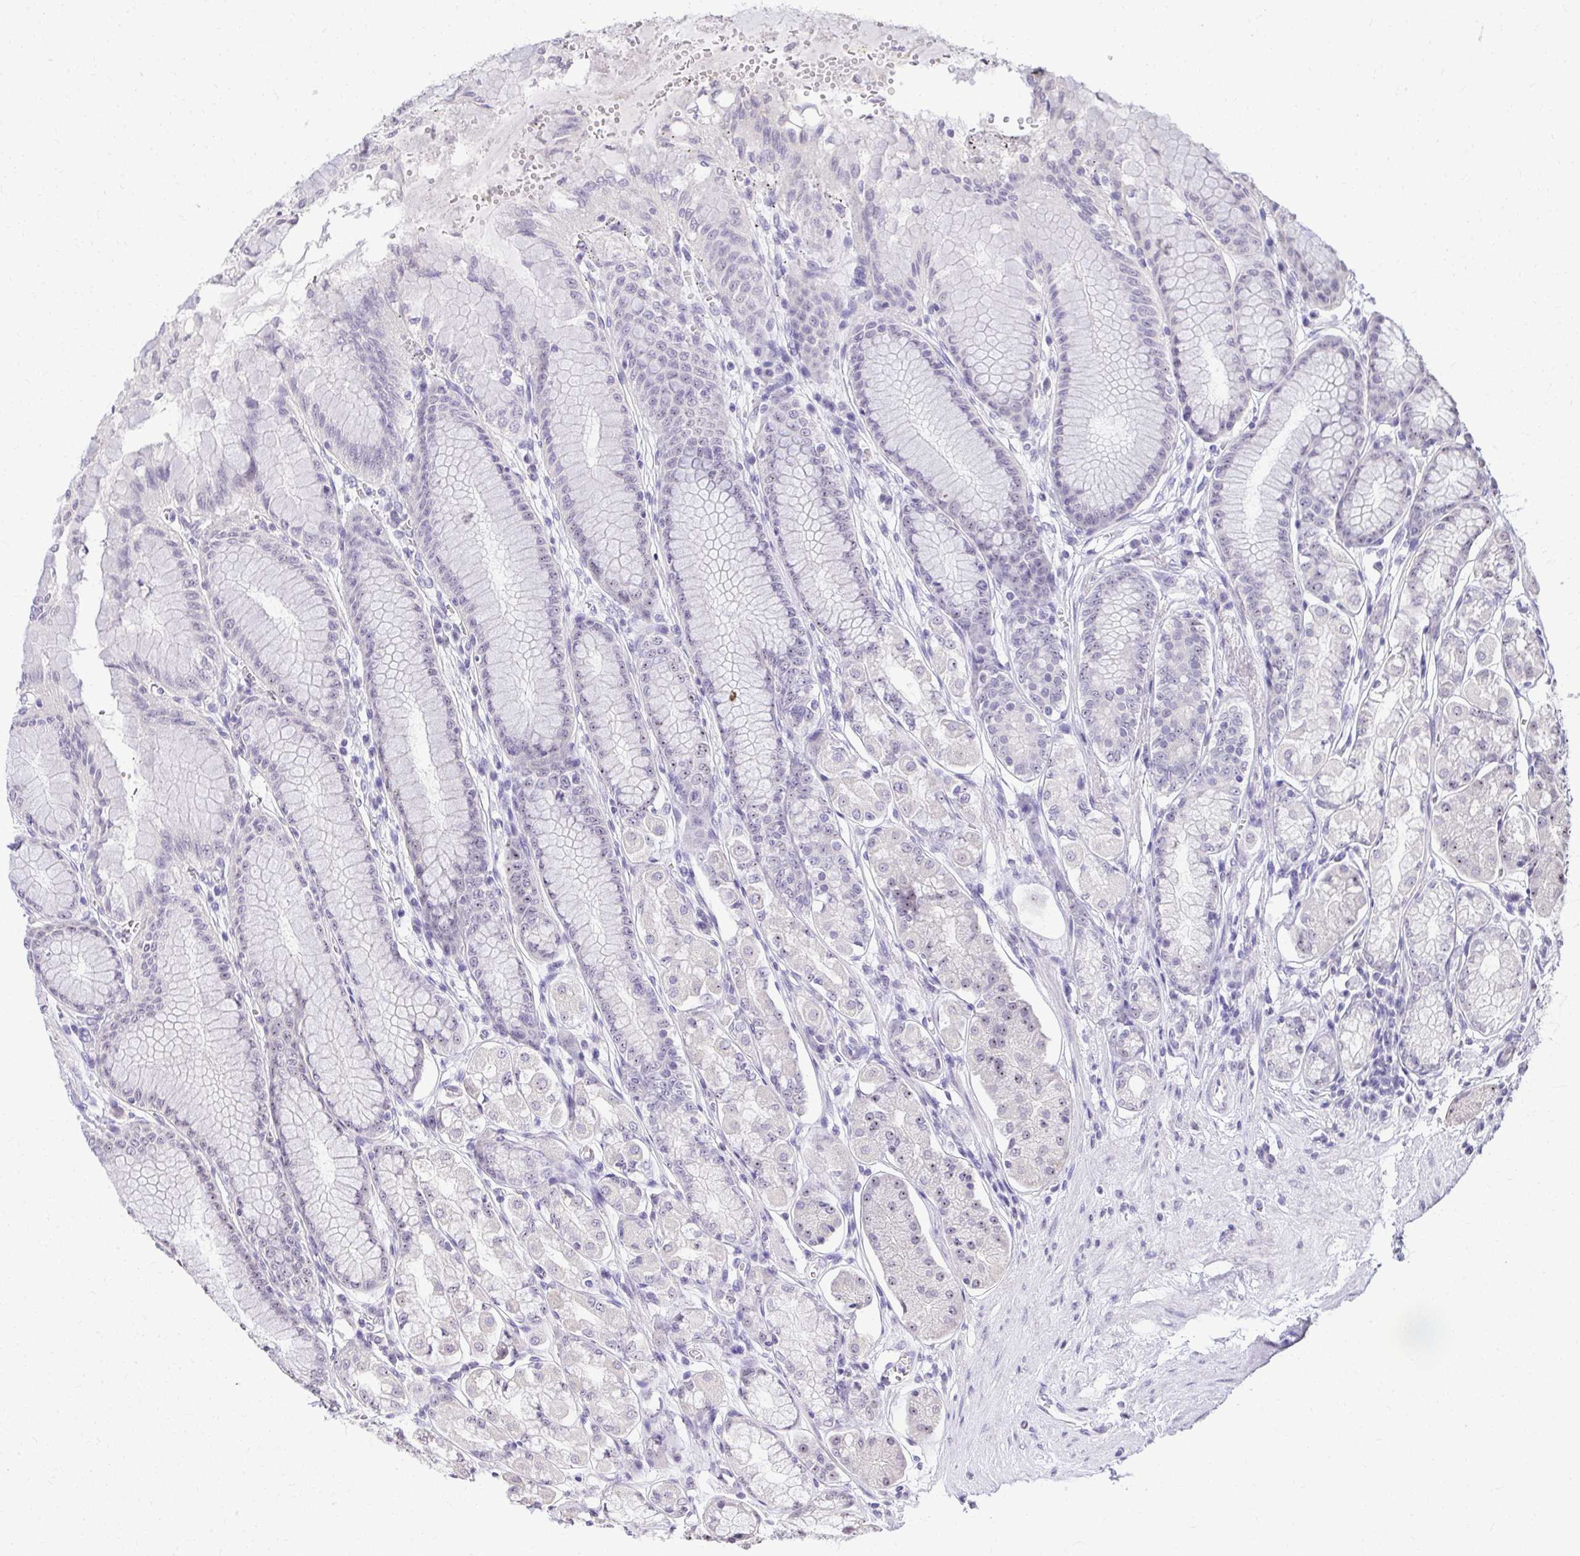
{"staining": {"intensity": "weak", "quantity": "<25%", "location": "nuclear"}, "tissue": "stomach", "cell_type": "Glandular cells", "image_type": "normal", "snomed": [{"axis": "morphology", "description": "Normal tissue, NOS"}, {"axis": "topography", "description": "Stomach"}, {"axis": "topography", "description": "Stomach, lower"}], "caption": "Immunohistochemistry (IHC) histopathology image of benign stomach stained for a protein (brown), which displays no positivity in glandular cells.", "gene": "EID3", "patient": {"sex": "male", "age": 76}}